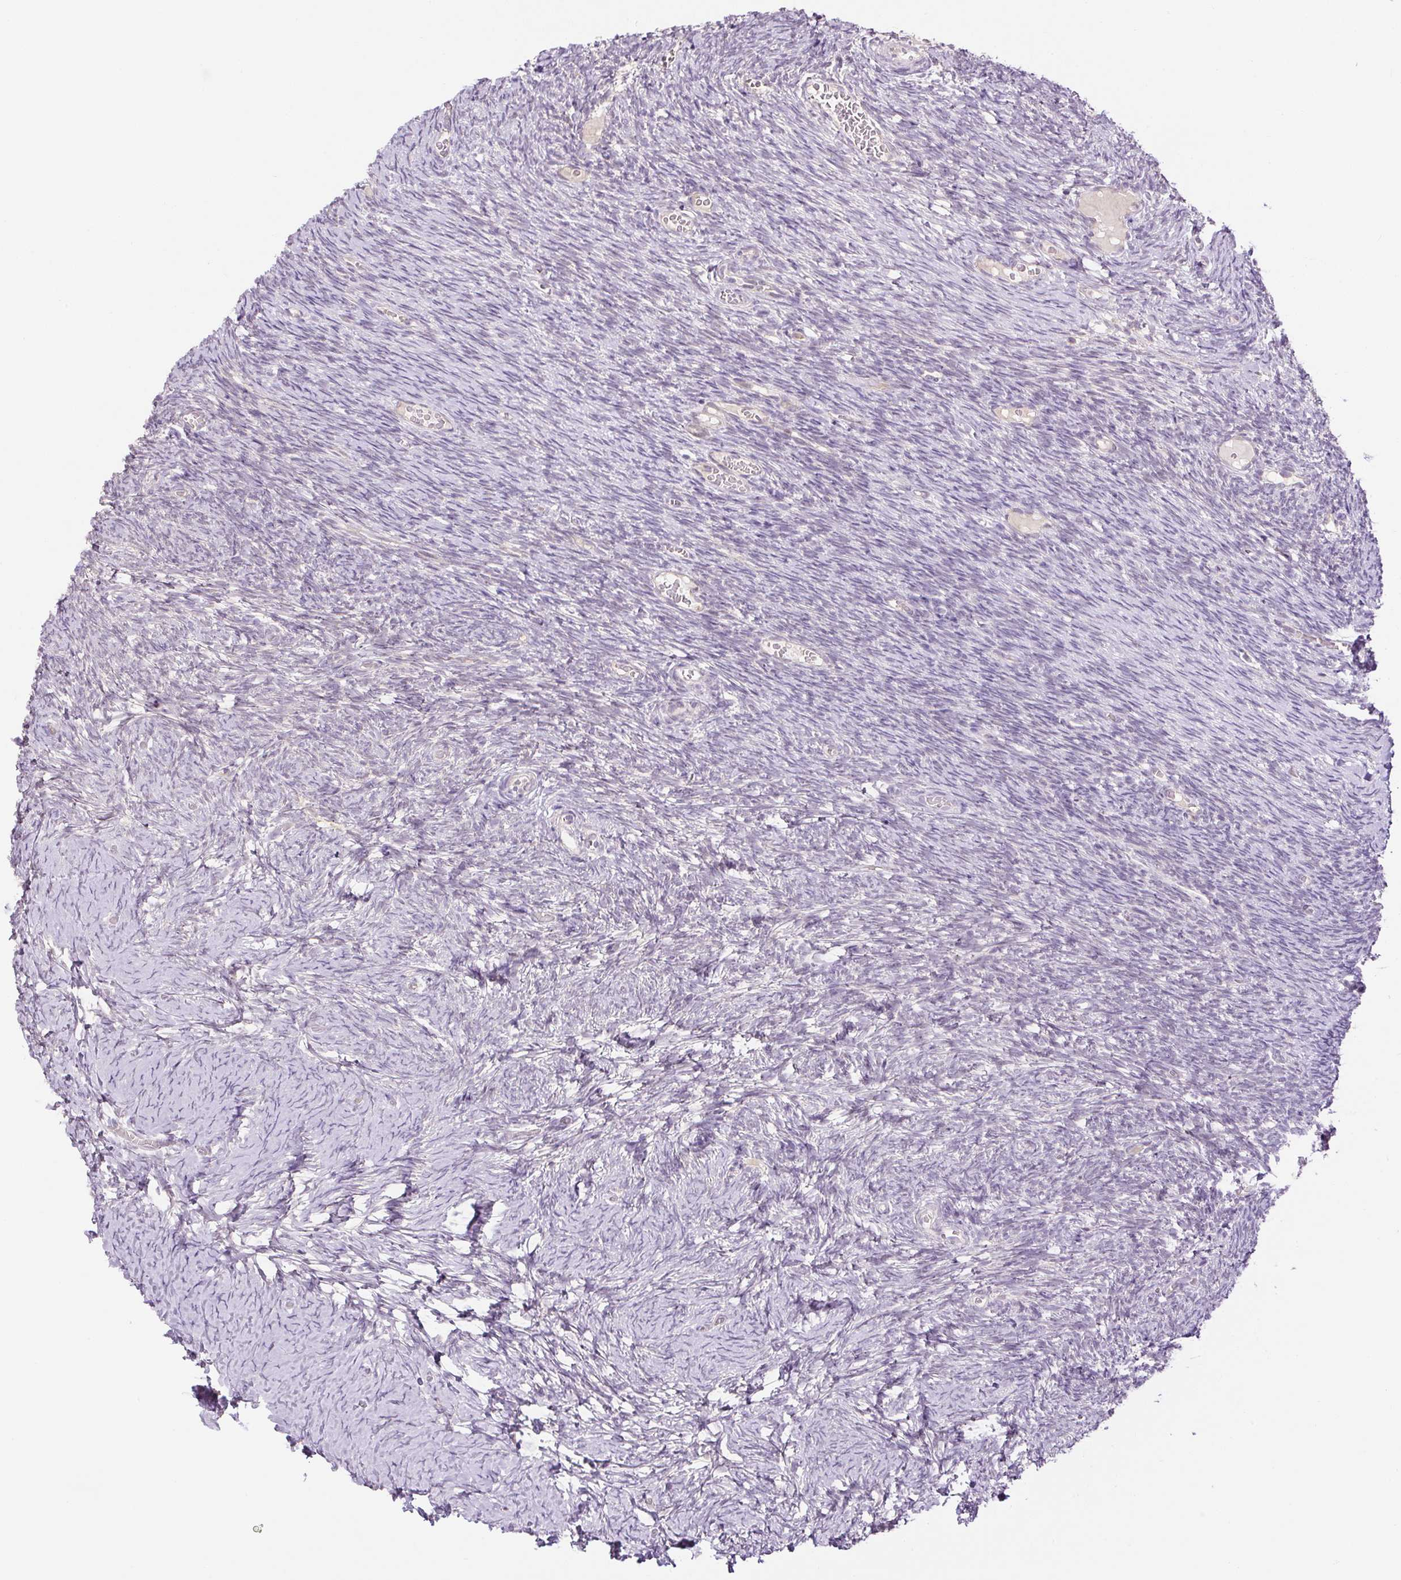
{"staining": {"intensity": "negative", "quantity": "none", "location": "none"}, "tissue": "ovary", "cell_type": "Follicle cells", "image_type": "normal", "snomed": [{"axis": "morphology", "description": "Normal tissue, NOS"}, {"axis": "topography", "description": "Ovary"}], "caption": "Follicle cells show no significant protein expression in normal ovary. (Brightfield microscopy of DAB (3,3'-diaminobenzidine) immunohistochemistry at high magnification).", "gene": "RACGAP1", "patient": {"sex": "female", "age": 39}}